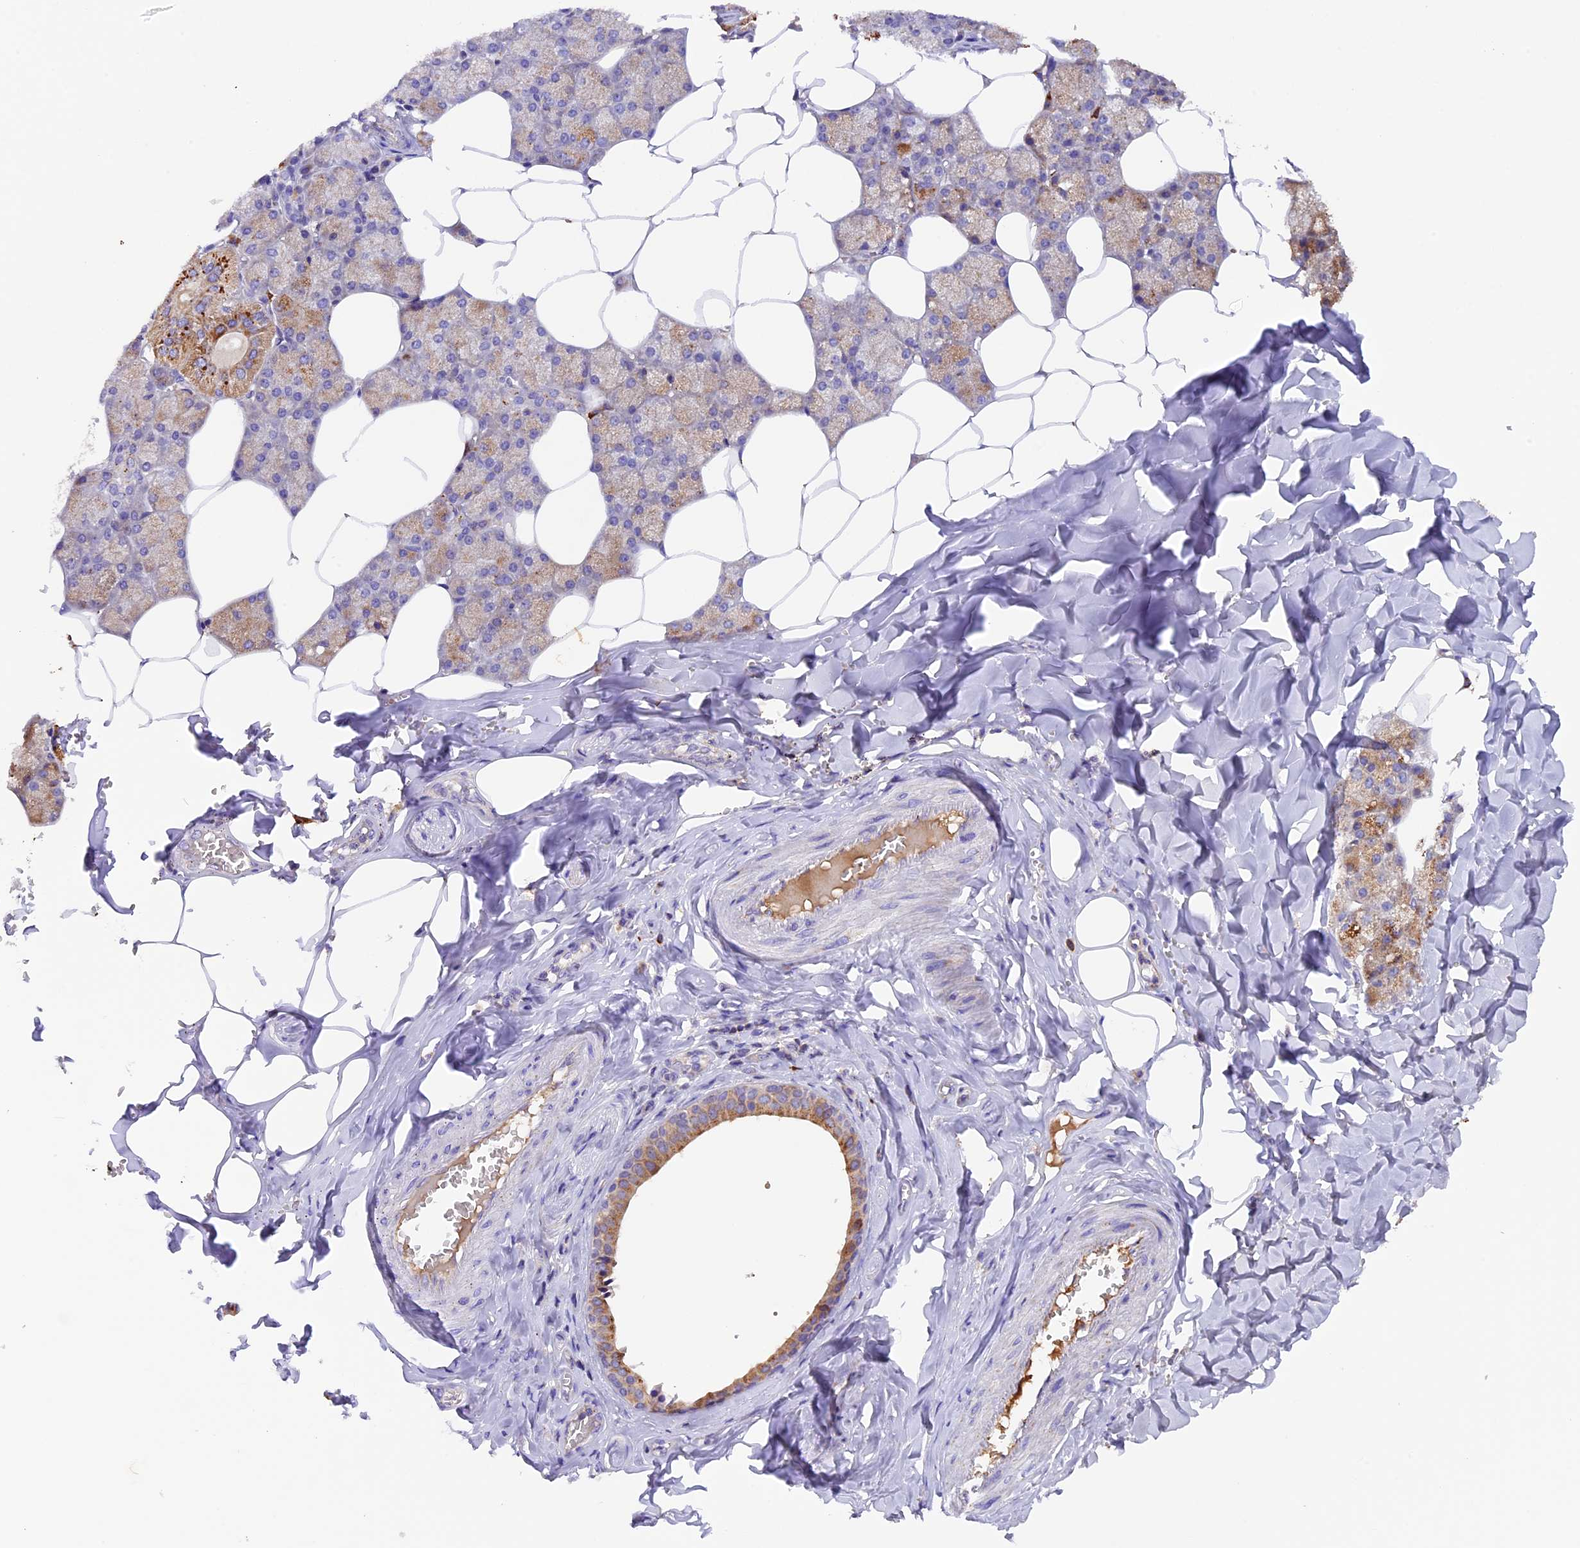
{"staining": {"intensity": "strong", "quantity": "25%-75%", "location": "cytoplasmic/membranous"}, "tissue": "salivary gland", "cell_type": "Glandular cells", "image_type": "normal", "snomed": [{"axis": "morphology", "description": "Normal tissue, NOS"}, {"axis": "topography", "description": "Salivary gland"}], "caption": "This micrograph reveals immunohistochemistry (IHC) staining of unremarkable salivary gland, with high strong cytoplasmic/membranous positivity in about 25%-75% of glandular cells.", "gene": "METTL22", "patient": {"sex": "male", "age": 62}}